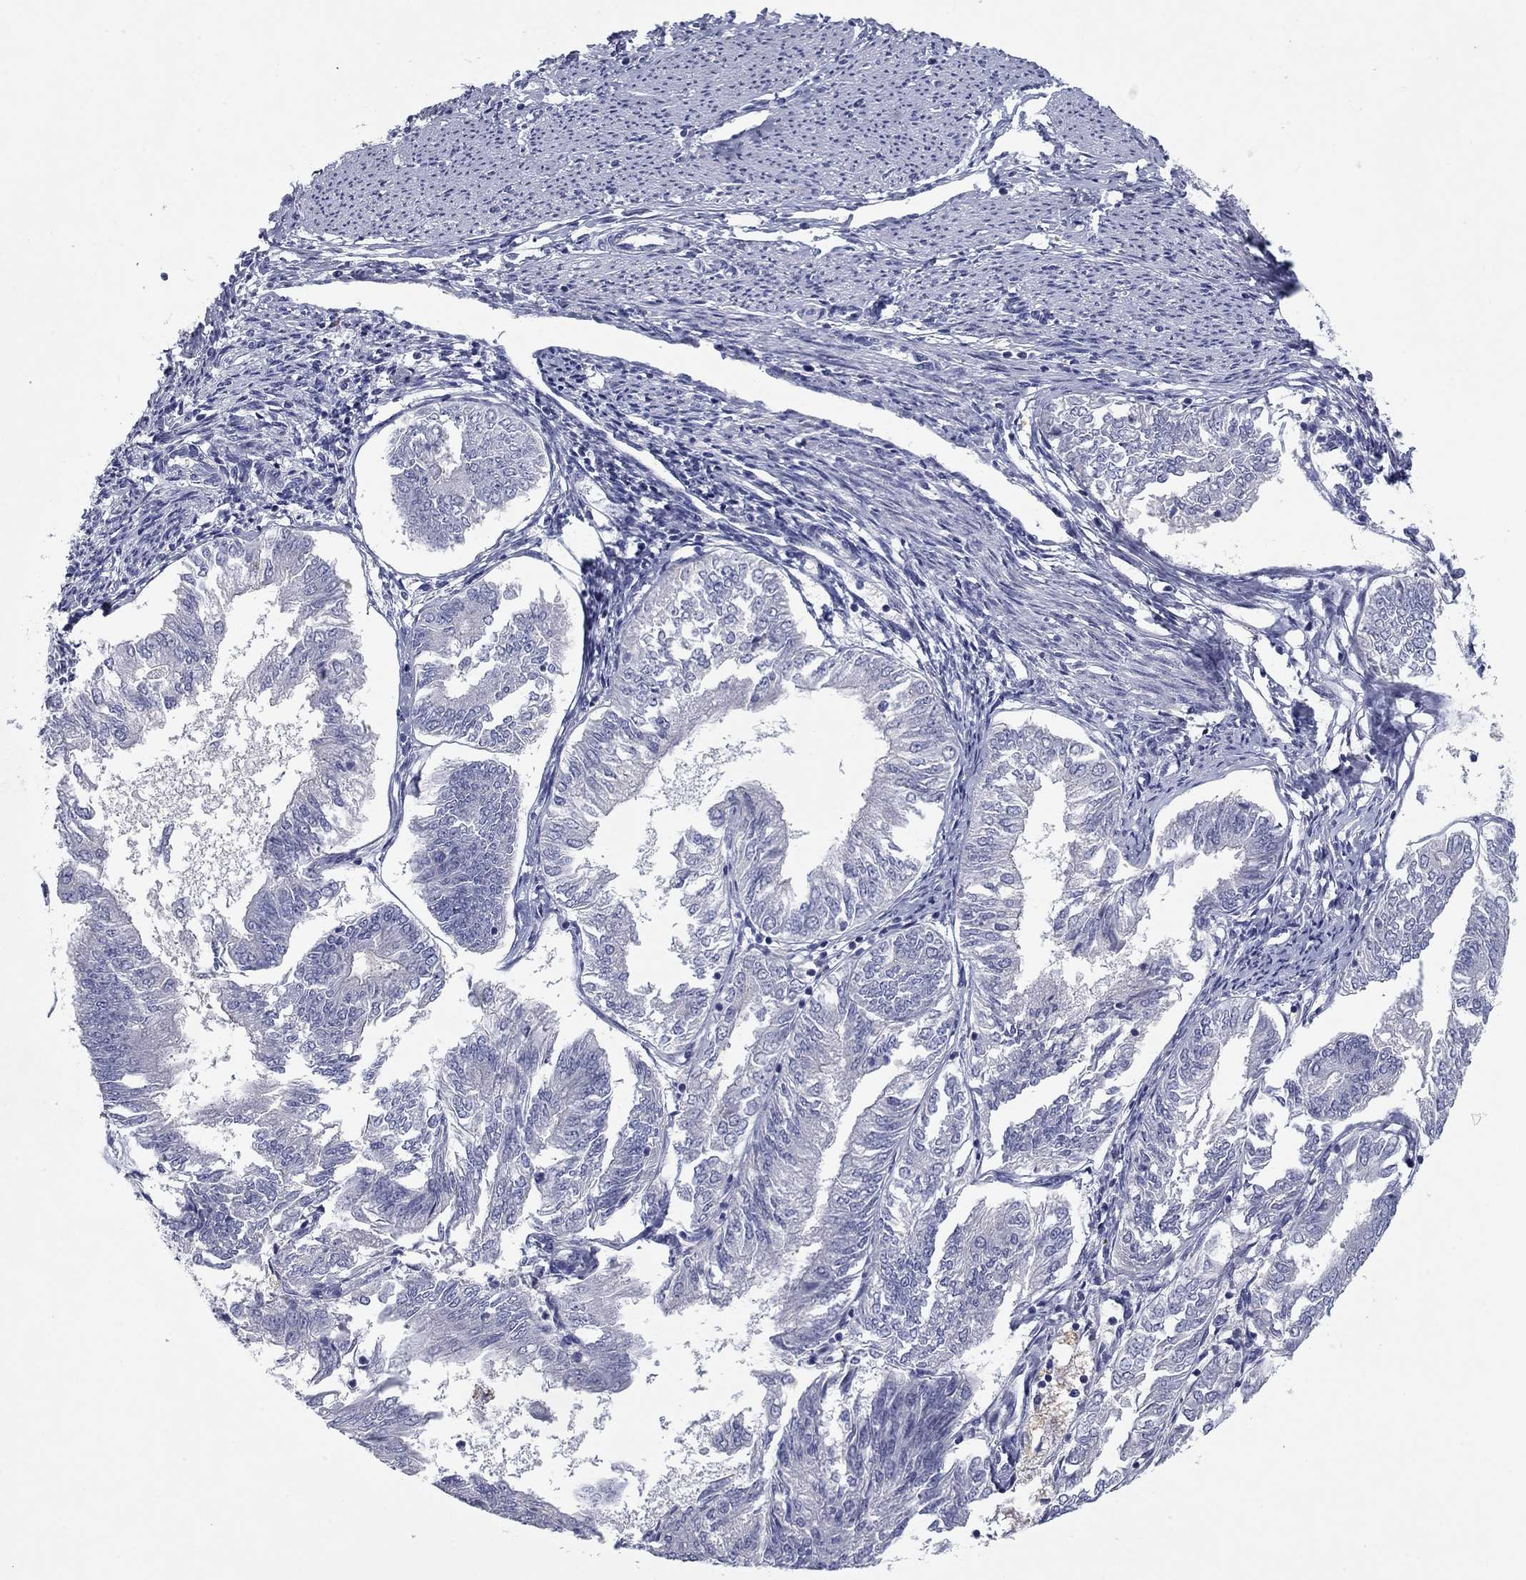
{"staining": {"intensity": "negative", "quantity": "none", "location": "none"}, "tissue": "endometrial cancer", "cell_type": "Tumor cells", "image_type": "cancer", "snomed": [{"axis": "morphology", "description": "Adenocarcinoma, NOS"}, {"axis": "topography", "description": "Endometrium"}], "caption": "A micrograph of human endometrial cancer is negative for staining in tumor cells.", "gene": "CNTNAP4", "patient": {"sex": "female", "age": 58}}